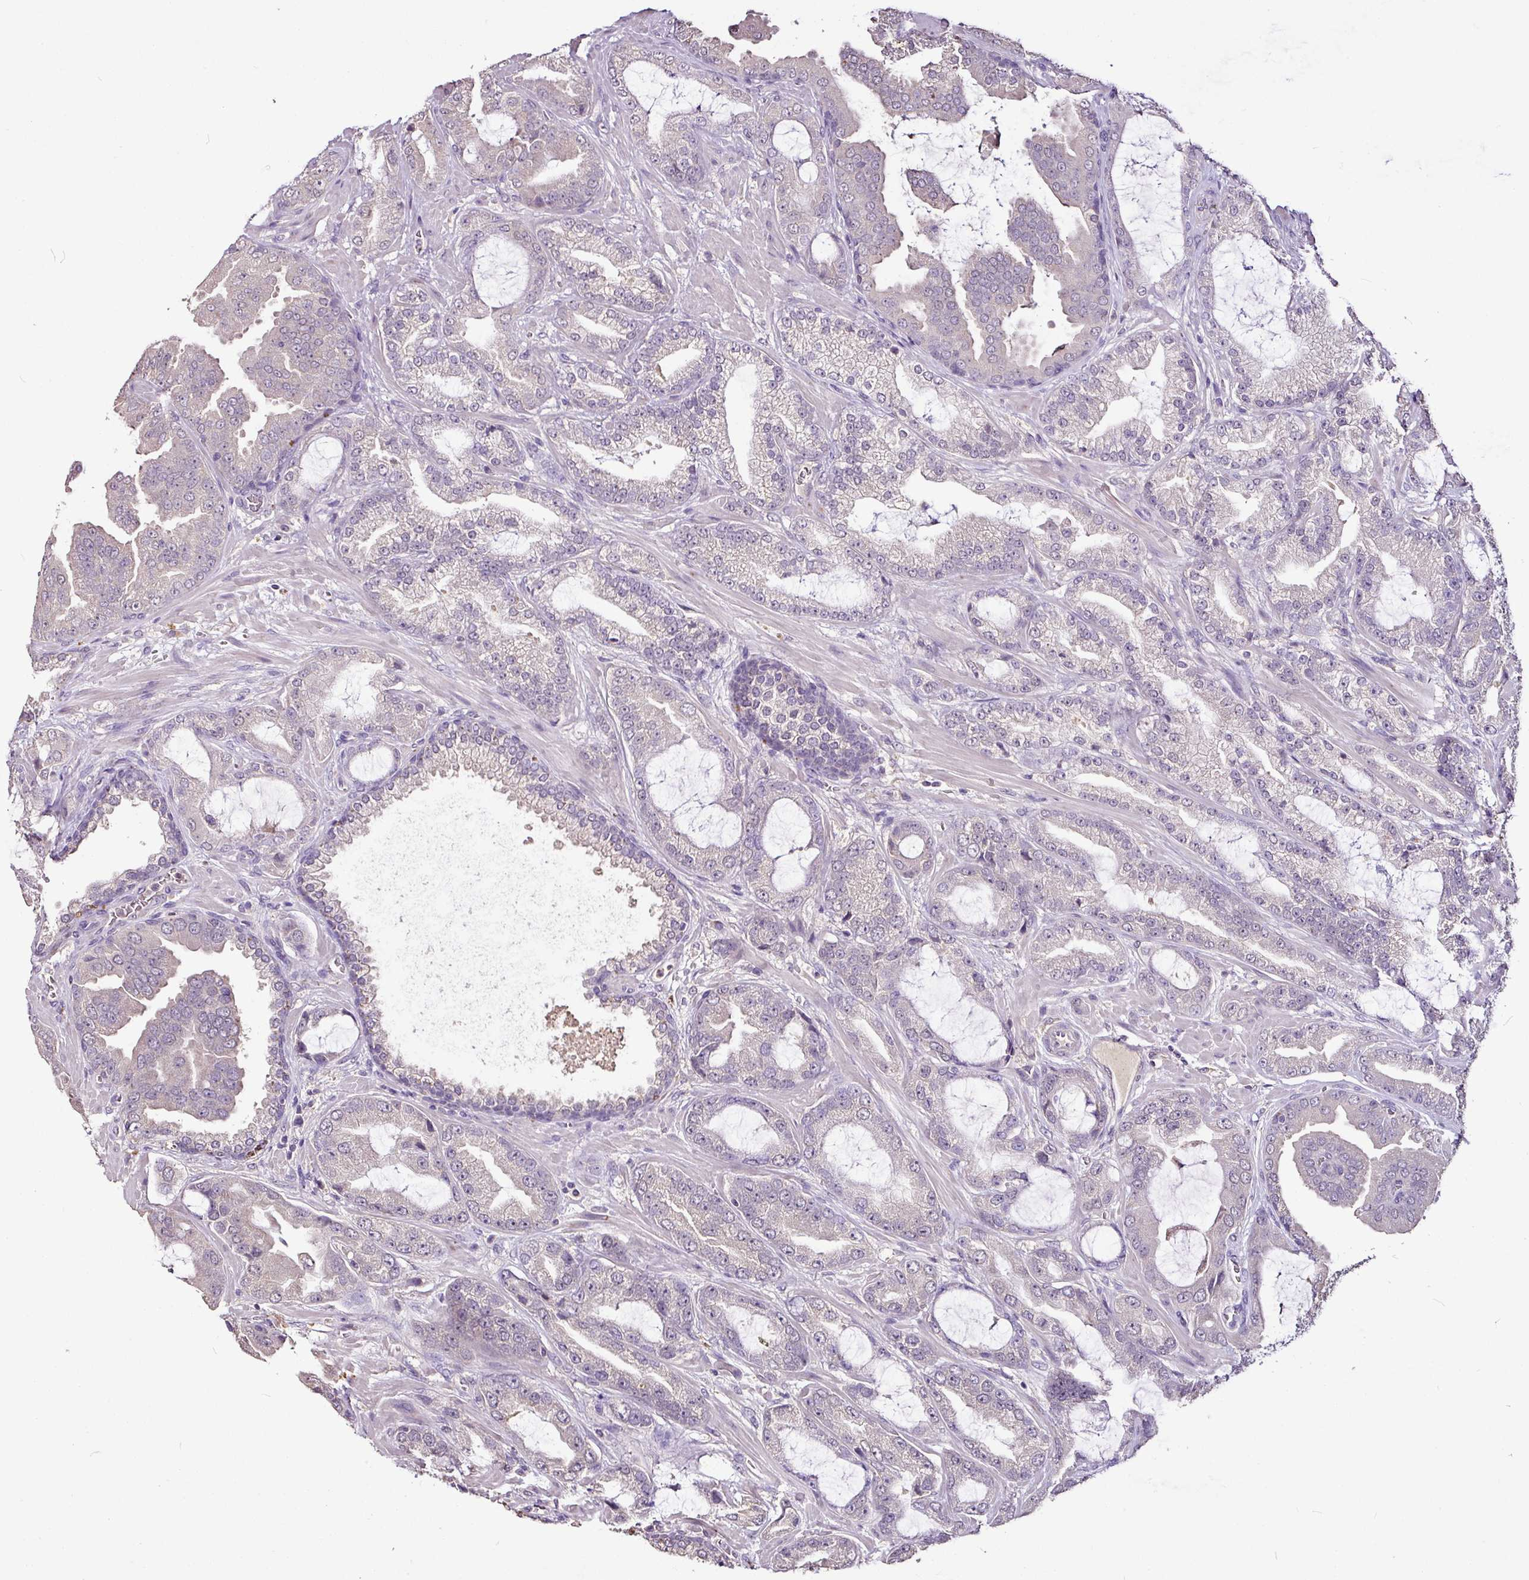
{"staining": {"intensity": "negative", "quantity": "none", "location": "none"}, "tissue": "prostate cancer", "cell_type": "Tumor cells", "image_type": "cancer", "snomed": [{"axis": "morphology", "description": "Adenocarcinoma, High grade"}, {"axis": "topography", "description": "Prostate"}], "caption": "DAB (3,3'-diaminobenzidine) immunohistochemical staining of prostate adenocarcinoma (high-grade) demonstrates no significant positivity in tumor cells.", "gene": "RPL38", "patient": {"sex": "male", "age": 68}}